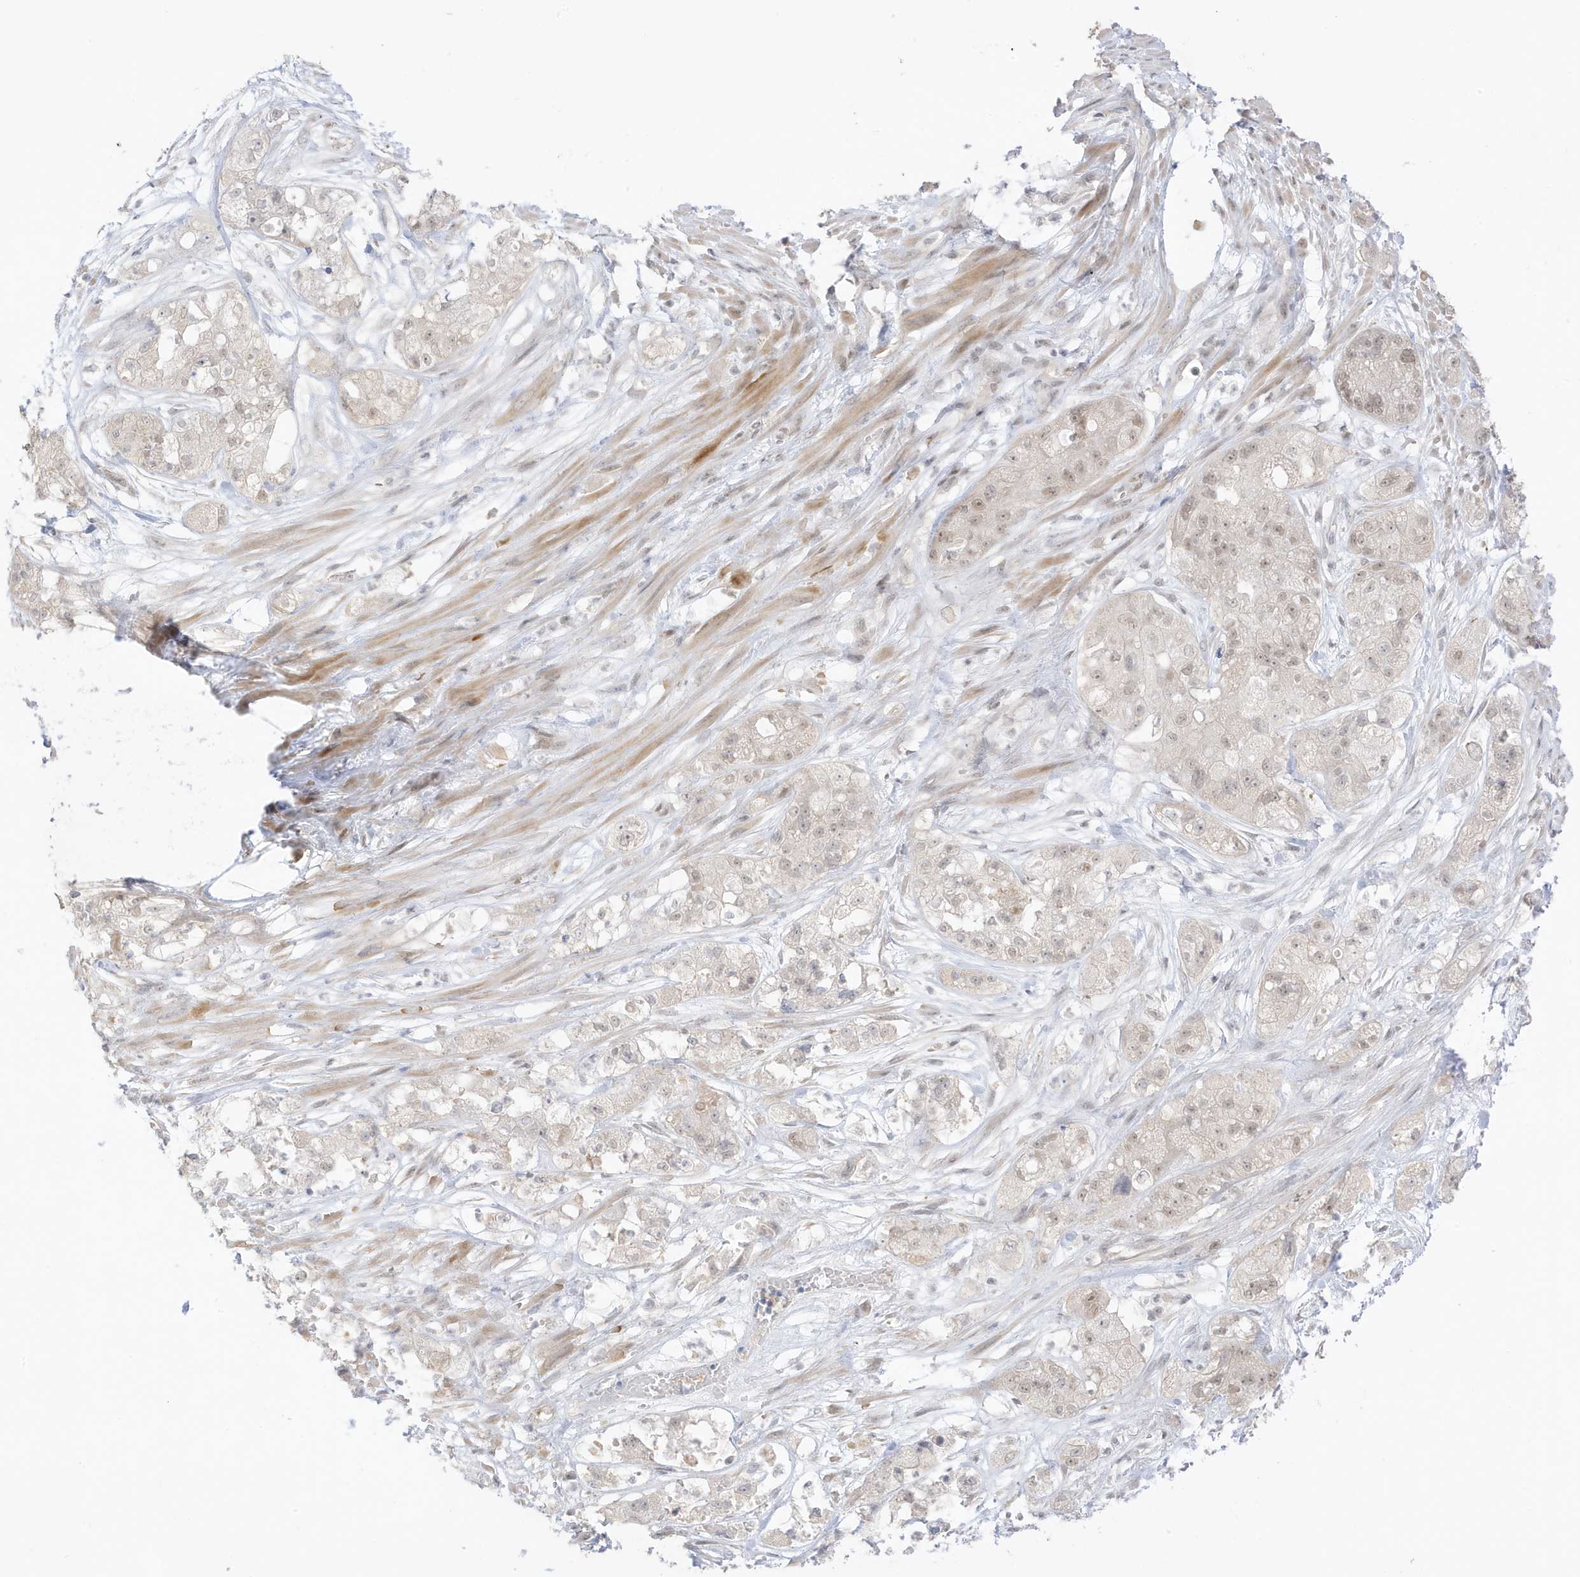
{"staining": {"intensity": "weak", "quantity": "<25%", "location": "nuclear"}, "tissue": "pancreatic cancer", "cell_type": "Tumor cells", "image_type": "cancer", "snomed": [{"axis": "morphology", "description": "Adenocarcinoma, NOS"}, {"axis": "topography", "description": "Pancreas"}], "caption": "Immunohistochemistry (IHC) histopathology image of neoplastic tissue: adenocarcinoma (pancreatic) stained with DAB shows no significant protein positivity in tumor cells.", "gene": "MSL3", "patient": {"sex": "female", "age": 78}}